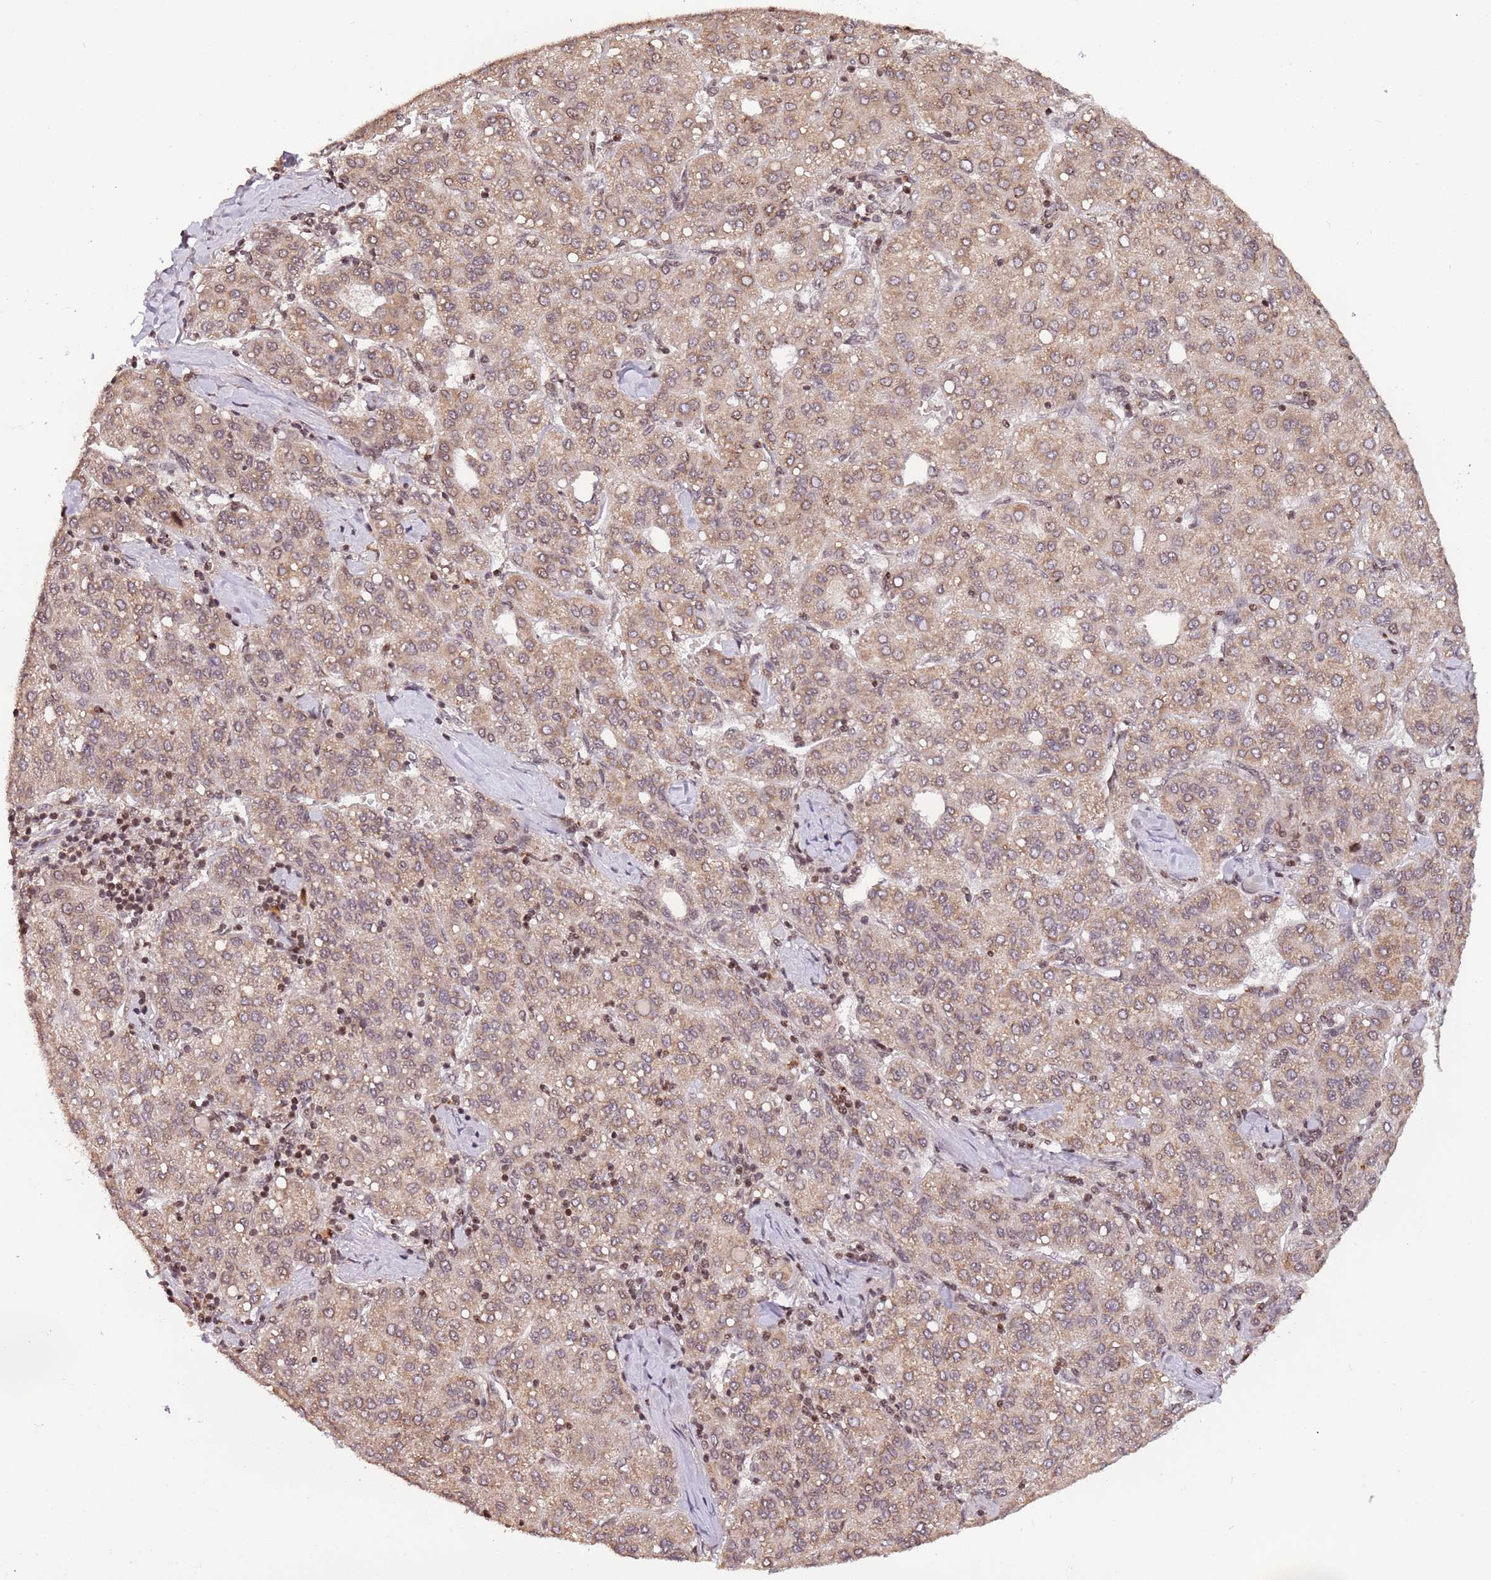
{"staining": {"intensity": "moderate", "quantity": ">75%", "location": "cytoplasmic/membranous,nuclear"}, "tissue": "liver cancer", "cell_type": "Tumor cells", "image_type": "cancer", "snomed": [{"axis": "morphology", "description": "Carcinoma, Hepatocellular, NOS"}, {"axis": "topography", "description": "Liver"}], "caption": "Human liver hepatocellular carcinoma stained with a protein marker exhibits moderate staining in tumor cells.", "gene": "SAMSN1", "patient": {"sex": "male", "age": 65}}